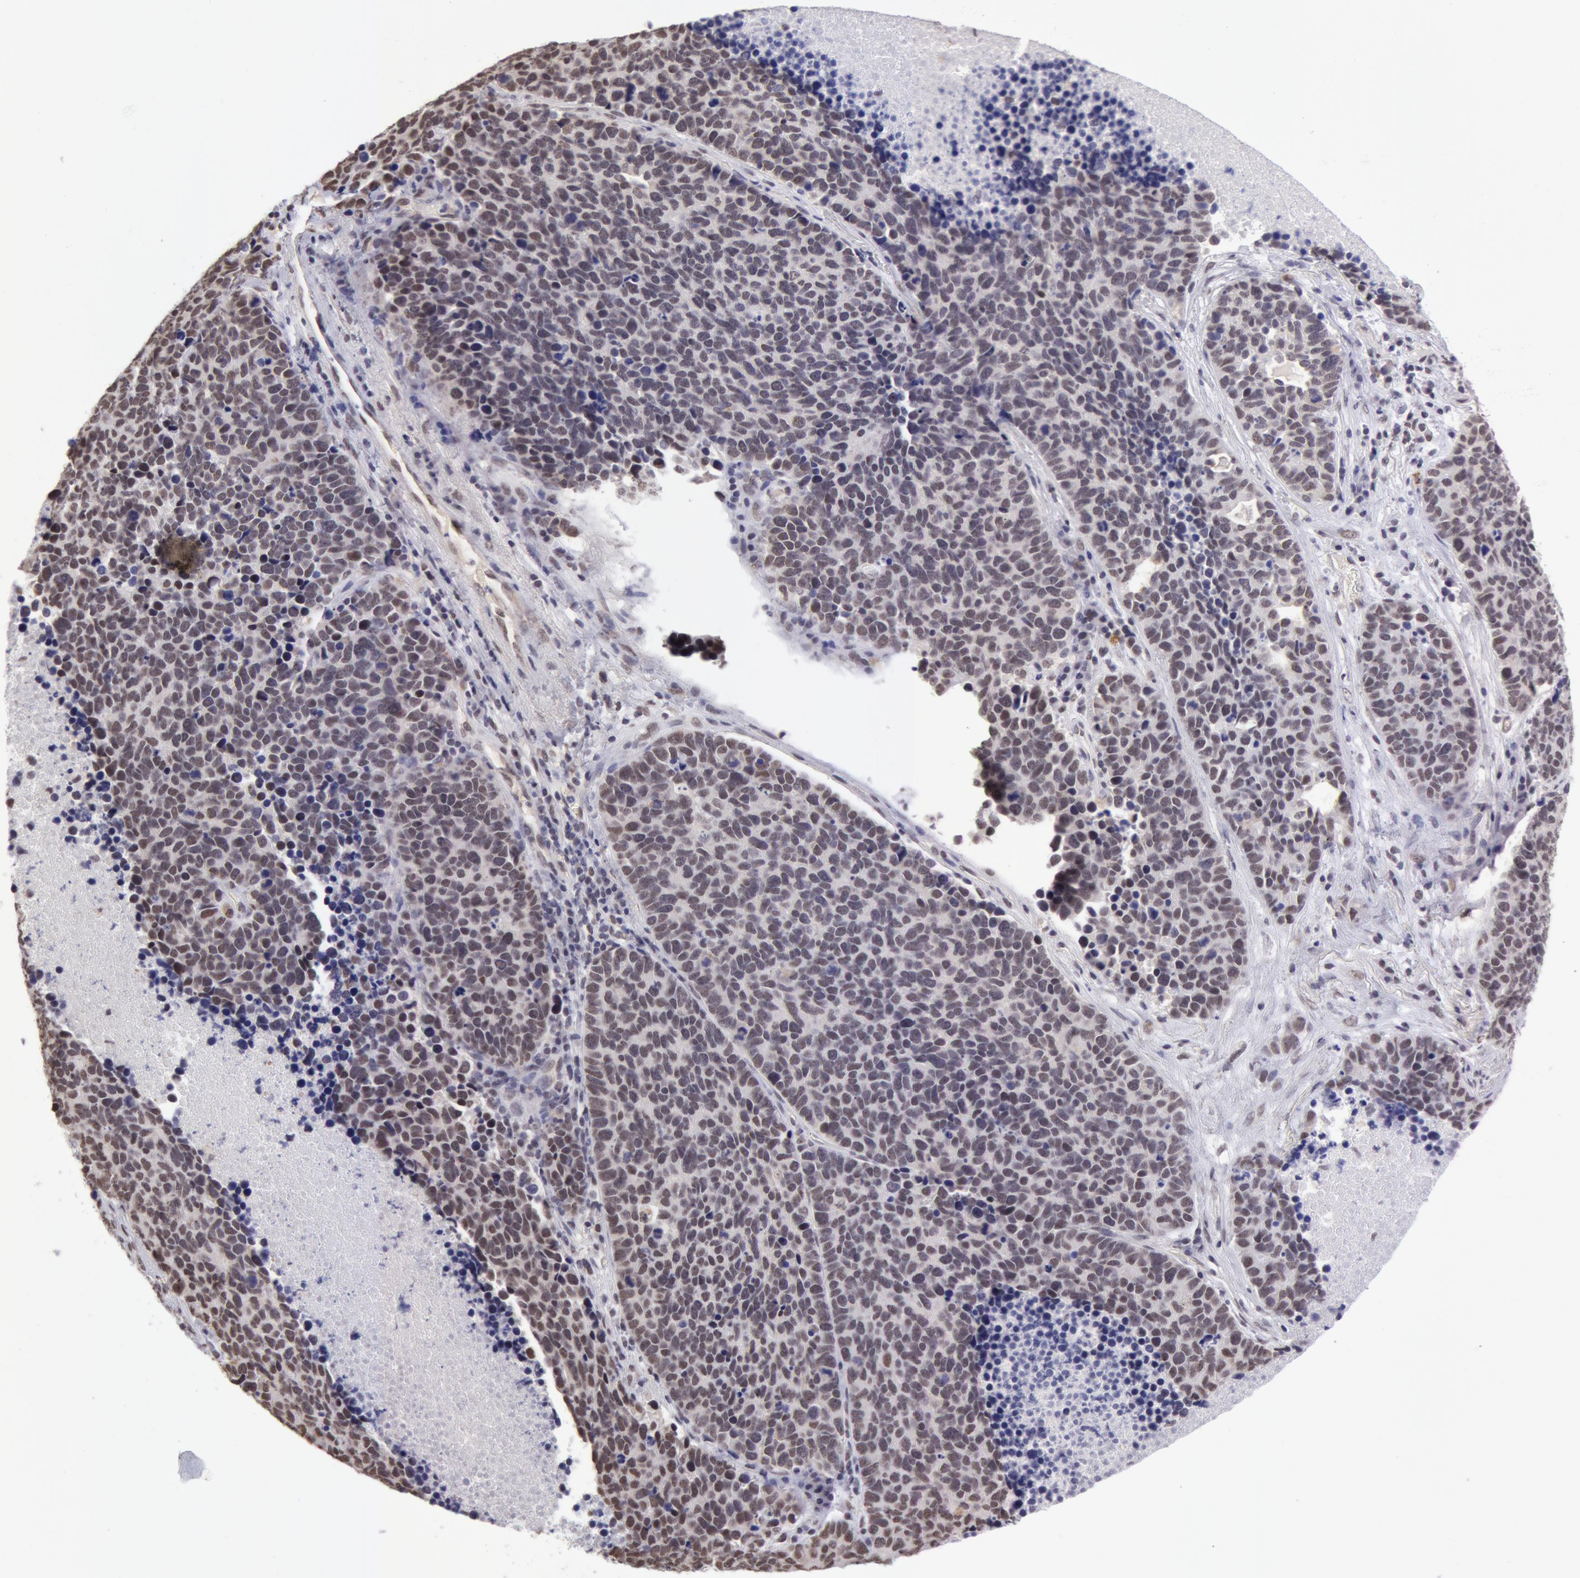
{"staining": {"intensity": "weak", "quantity": "25%-75%", "location": "nuclear"}, "tissue": "lung cancer", "cell_type": "Tumor cells", "image_type": "cancer", "snomed": [{"axis": "morphology", "description": "Neoplasm, malignant, NOS"}, {"axis": "topography", "description": "Lung"}], "caption": "Neoplasm (malignant) (lung) stained with a brown dye reveals weak nuclear positive positivity in about 25%-75% of tumor cells.", "gene": "VRTN", "patient": {"sex": "female", "age": 75}}